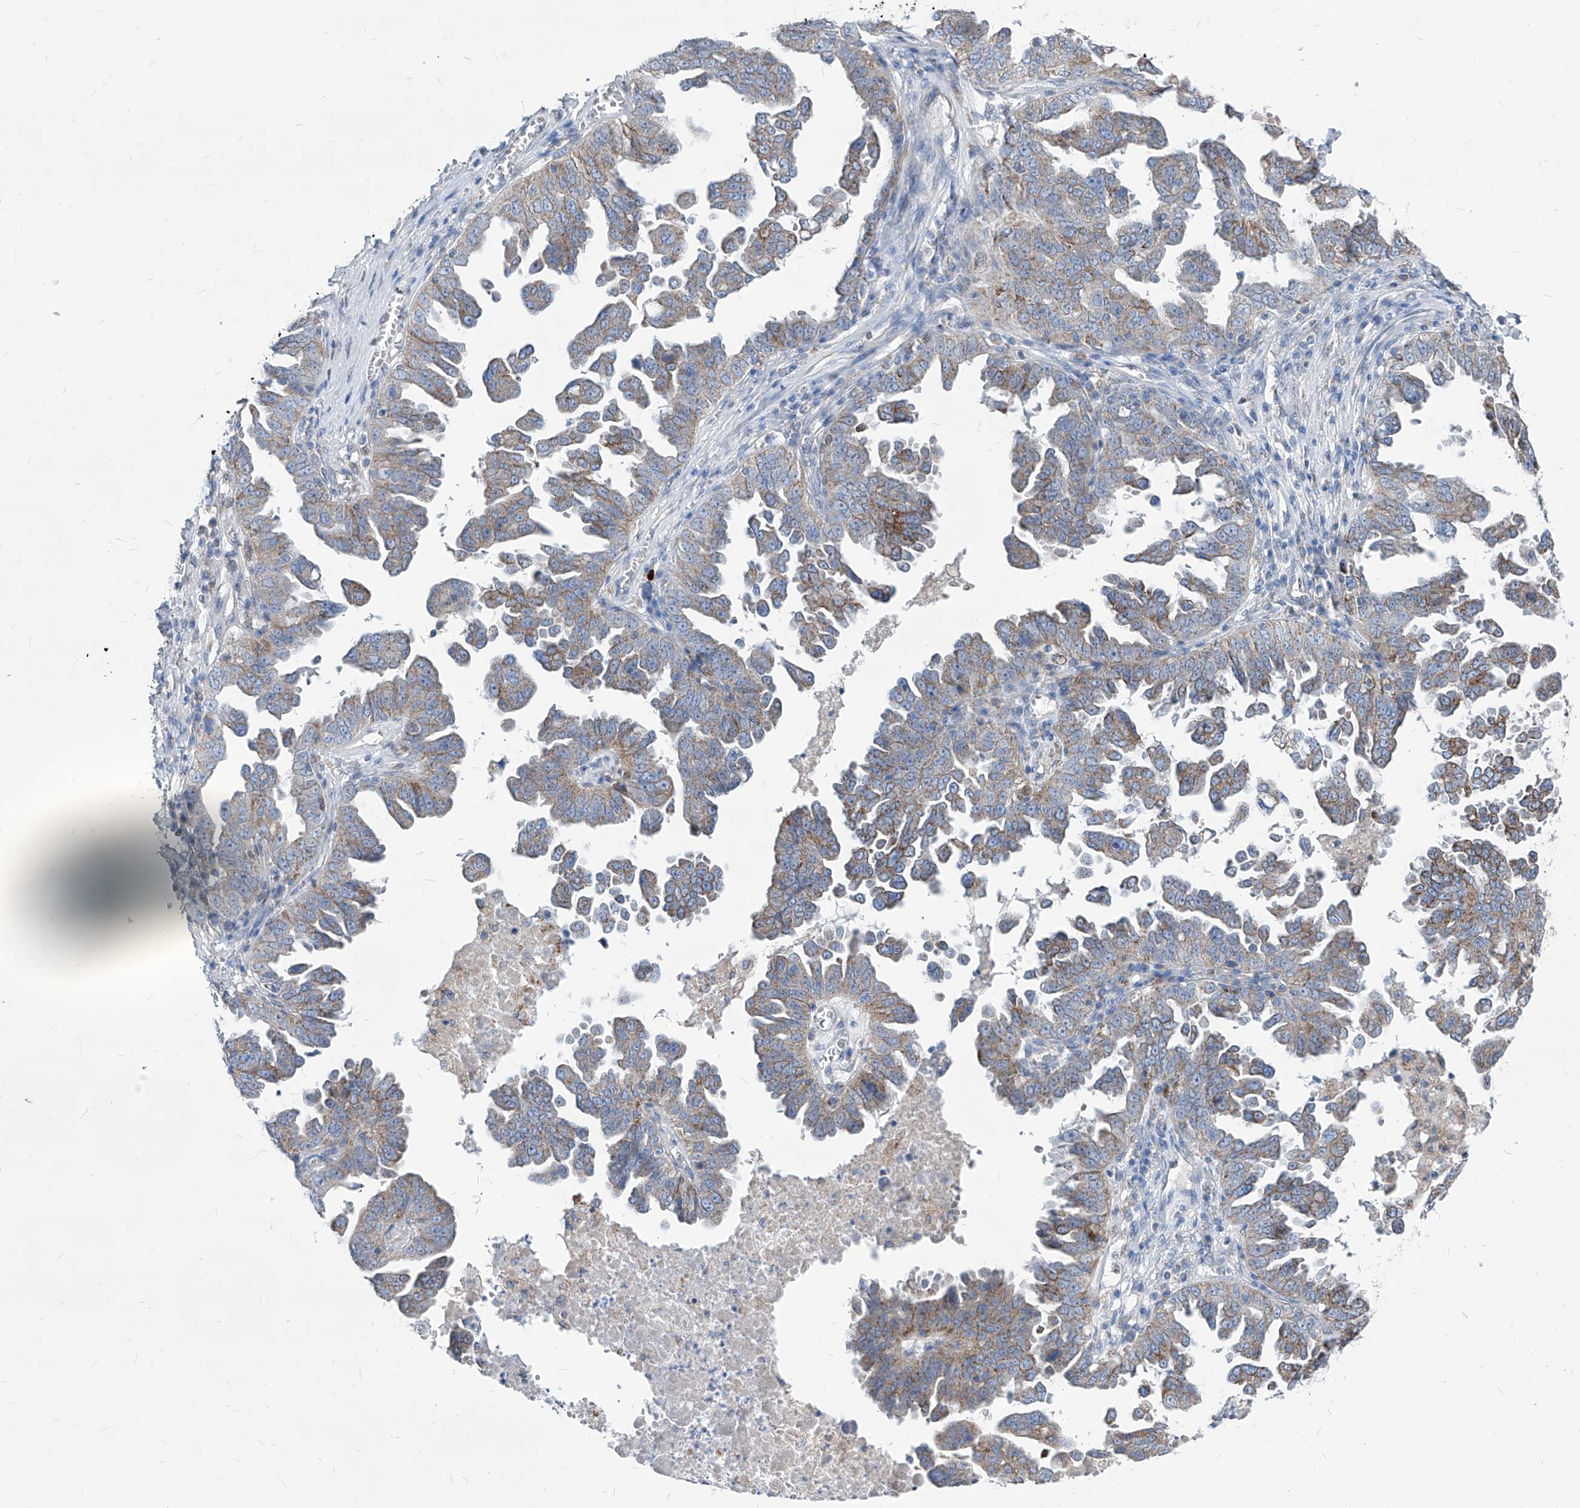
{"staining": {"intensity": "weak", "quantity": ">75%", "location": "cytoplasmic/membranous"}, "tissue": "ovarian cancer", "cell_type": "Tumor cells", "image_type": "cancer", "snomed": [{"axis": "morphology", "description": "Carcinoma, endometroid"}, {"axis": "topography", "description": "Ovary"}], "caption": "Immunohistochemistry of ovarian cancer (endometroid carcinoma) demonstrates low levels of weak cytoplasmic/membranous positivity in about >75% of tumor cells.", "gene": "AGPS", "patient": {"sex": "female", "age": 62}}